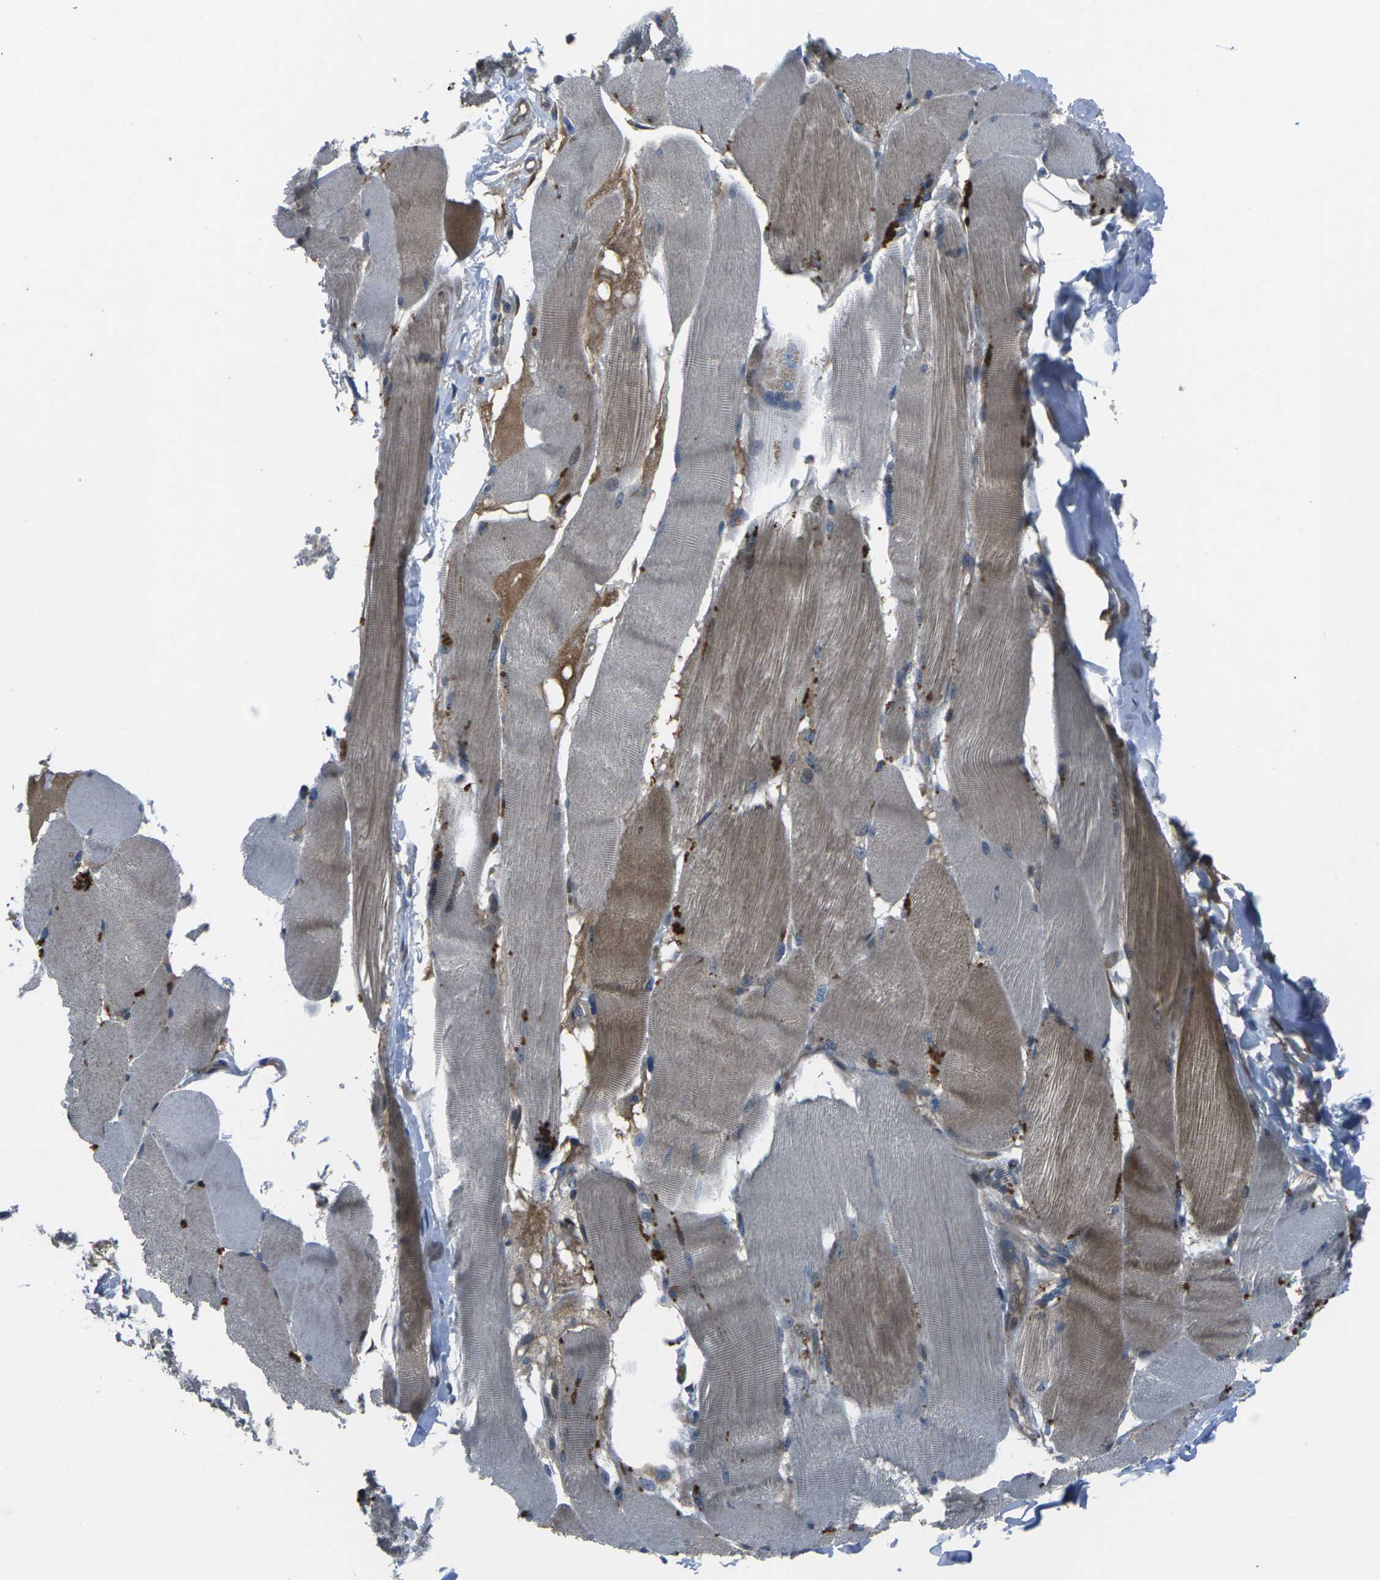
{"staining": {"intensity": "moderate", "quantity": "25%-75%", "location": "cytoplasmic/membranous"}, "tissue": "skeletal muscle", "cell_type": "Myocytes", "image_type": "normal", "snomed": [{"axis": "morphology", "description": "Normal tissue, NOS"}, {"axis": "topography", "description": "Skin"}, {"axis": "topography", "description": "Skeletal muscle"}], "caption": "This histopathology image demonstrates benign skeletal muscle stained with IHC to label a protein in brown. The cytoplasmic/membranous of myocytes show moderate positivity for the protein. Nuclei are counter-stained blue.", "gene": "EDNRA", "patient": {"sex": "male", "age": 83}}